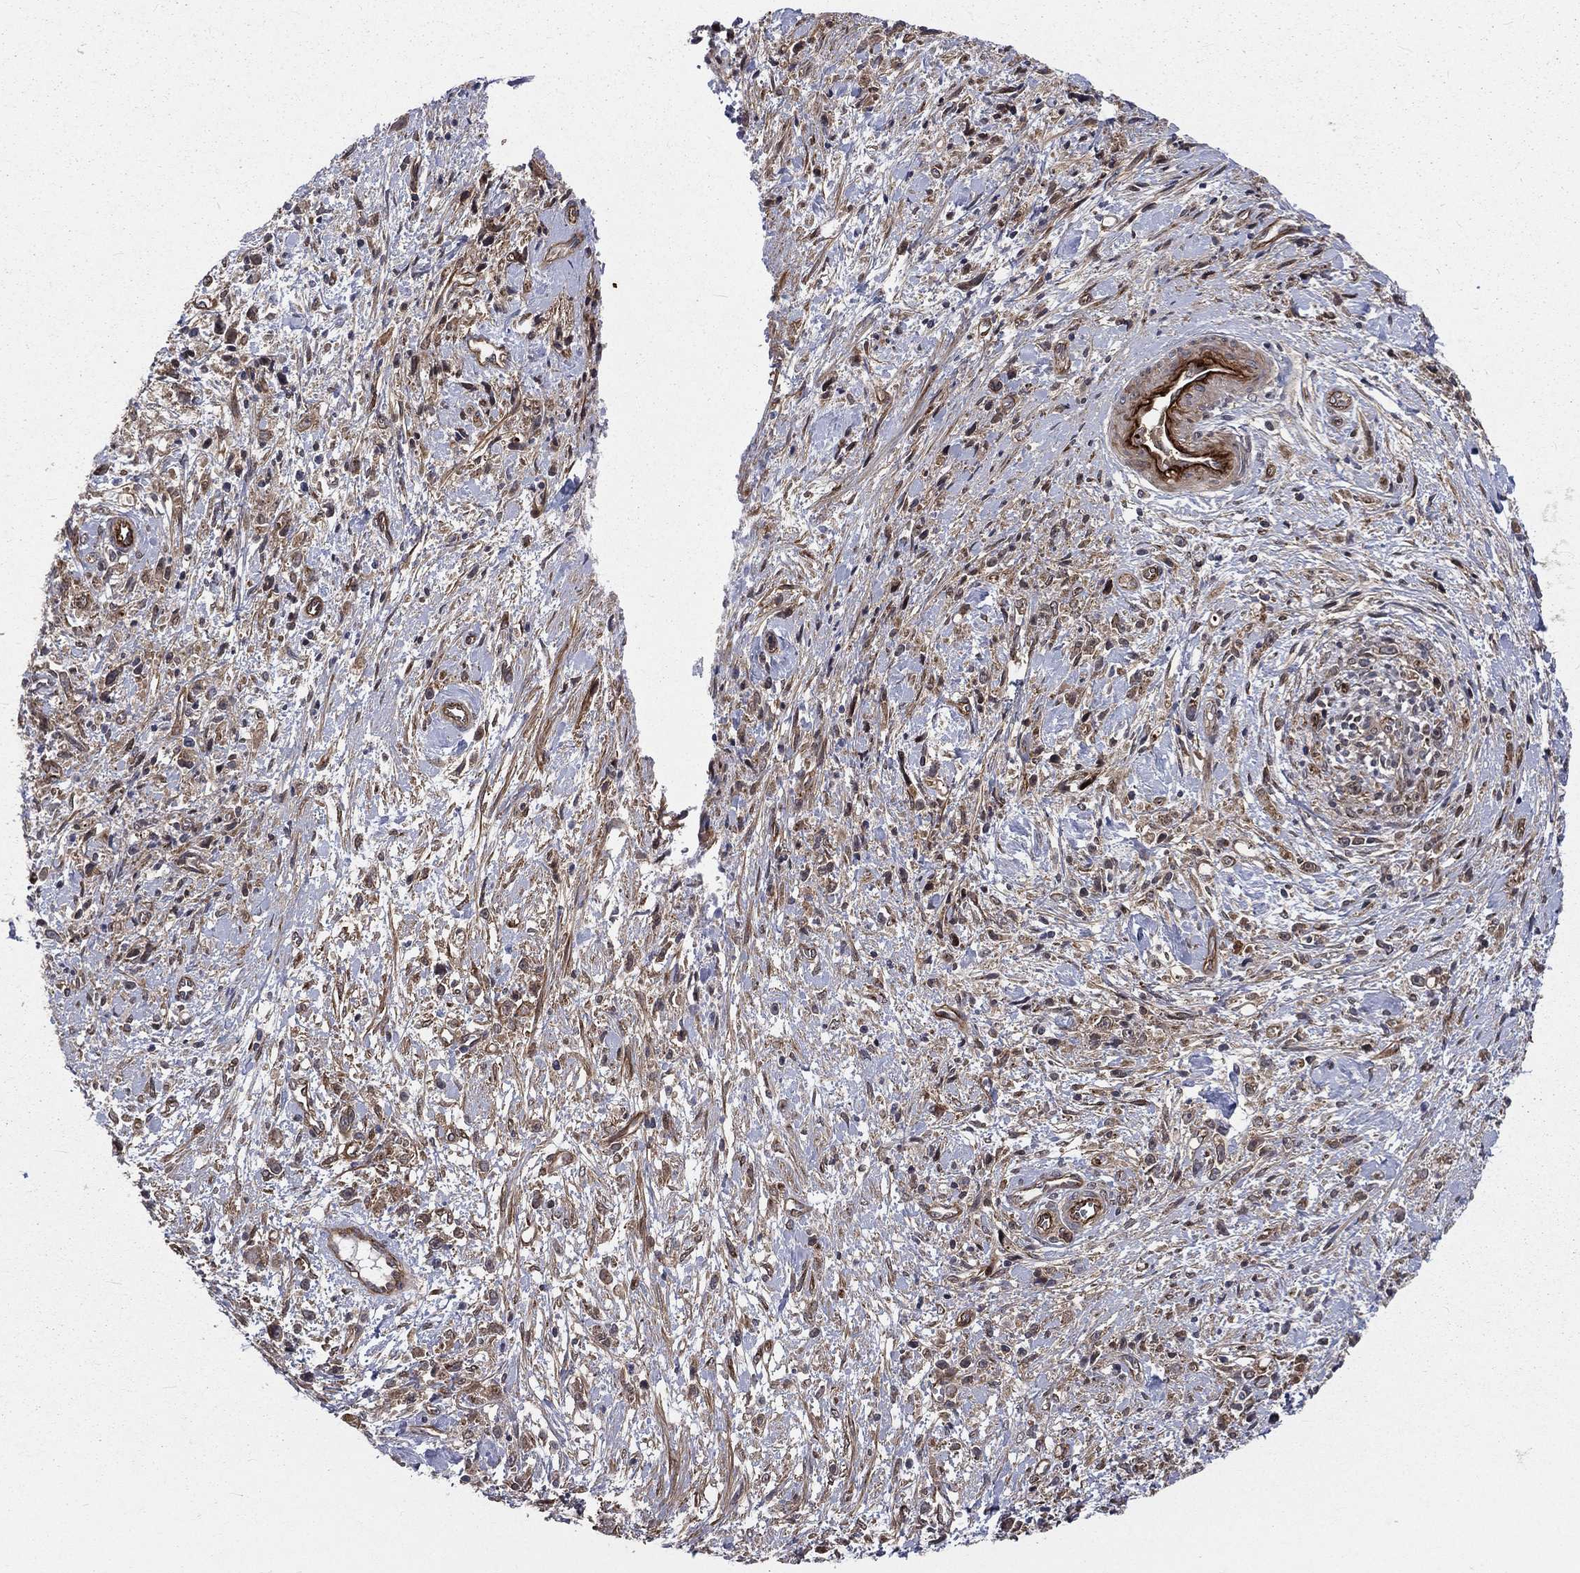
{"staining": {"intensity": "weak", "quantity": "25%-75%", "location": "cytoplasmic/membranous"}, "tissue": "stomach cancer", "cell_type": "Tumor cells", "image_type": "cancer", "snomed": [{"axis": "morphology", "description": "Adenocarcinoma, NOS"}, {"axis": "topography", "description": "Stomach"}], "caption": "Immunohistochemistry photomicrograph of neoplastic tissue: stomach adenocarcinoma stained using IHC displays low levels of weak protein expression localized specifically in the cytoplasmic/membranous of tumor cells, appearing as a cytoplasmic/membranous brown color.", "gene": "ARL3", "patient": {"sex": "female", "age": 59}}